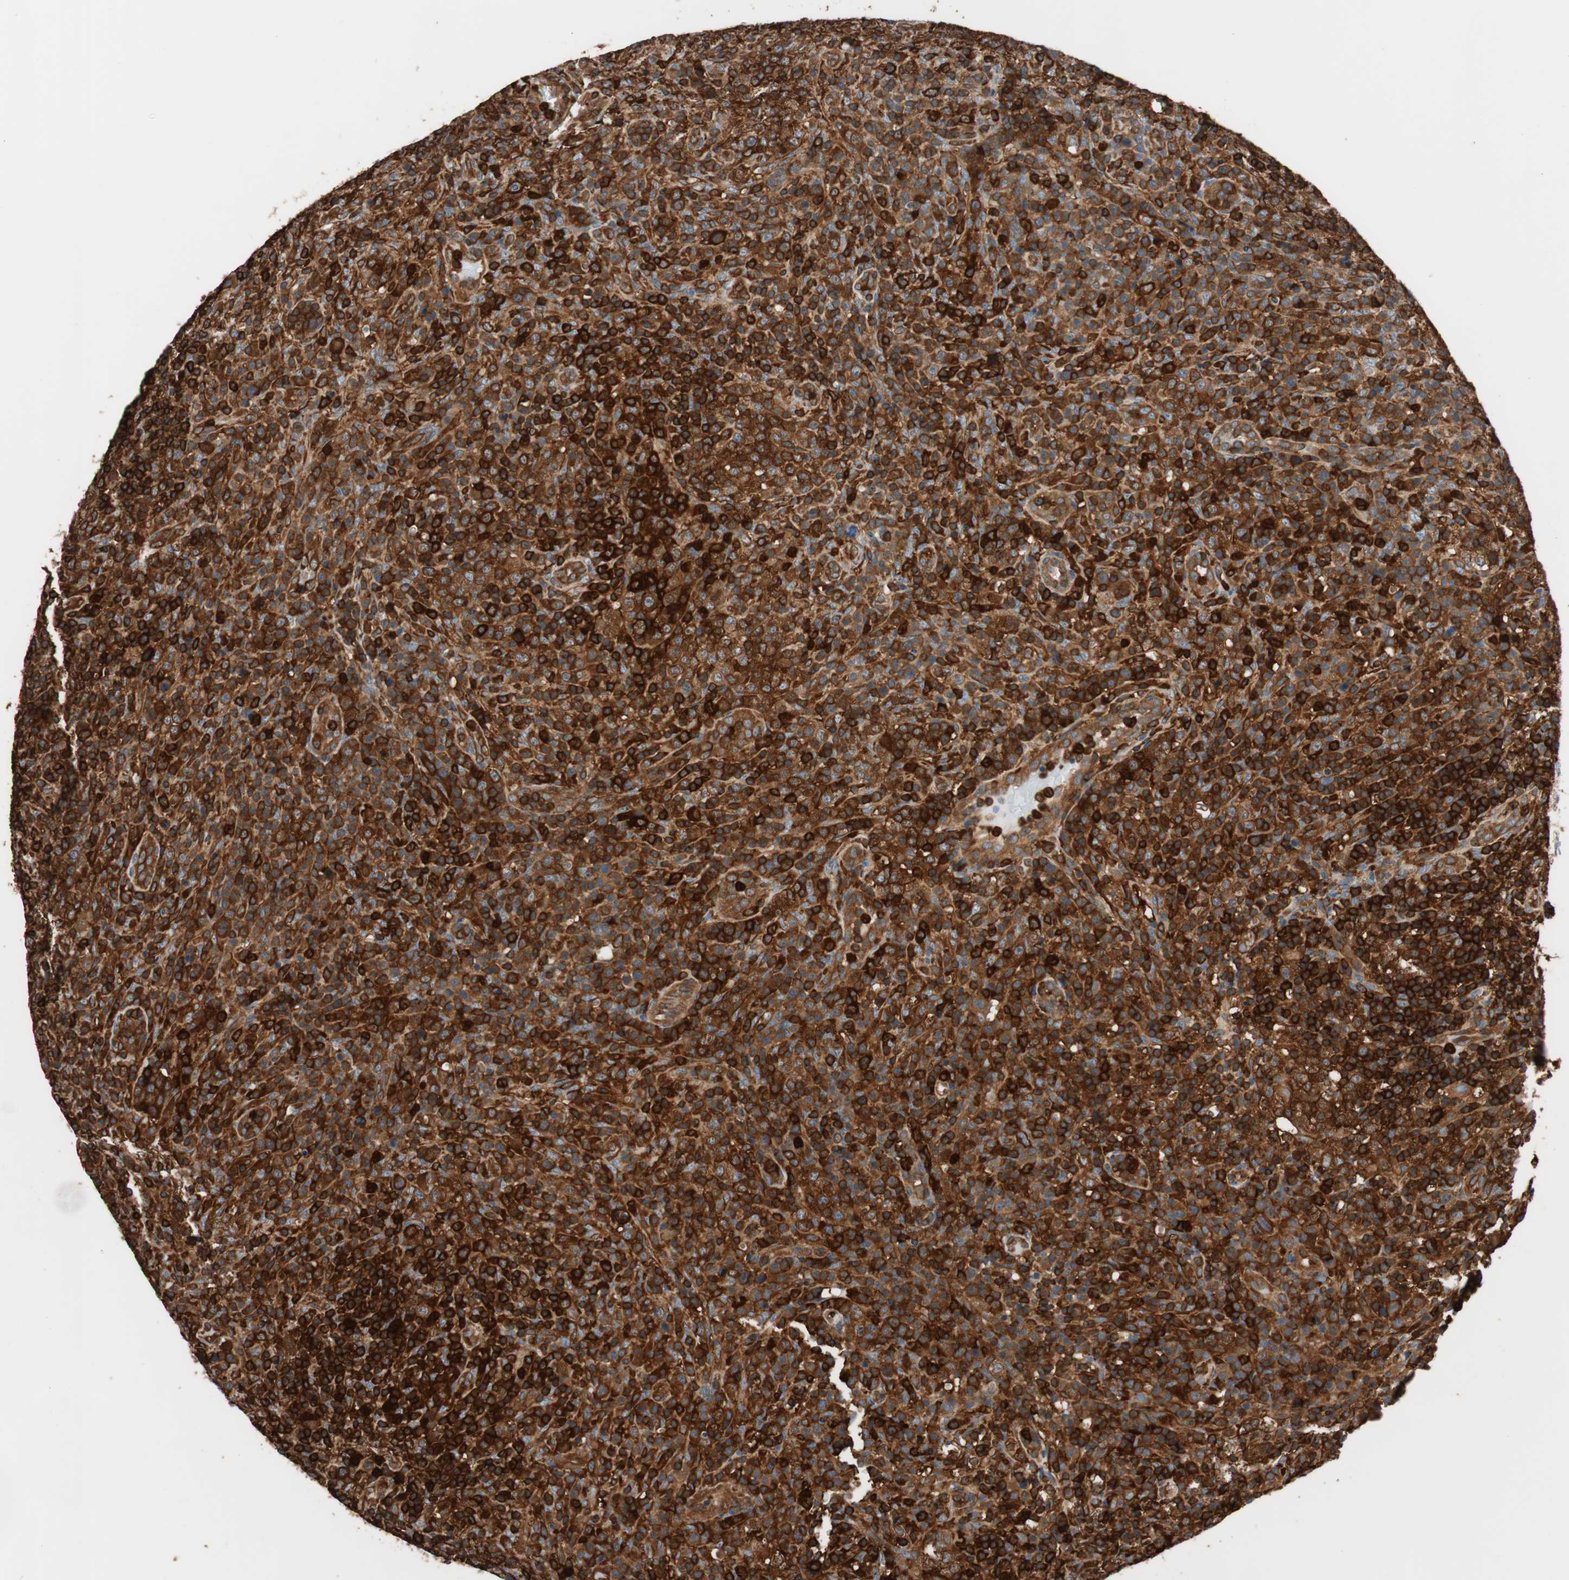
{"staining": {"intensity": "strong", "quantity": ">75%", "location": "cytoplasmic/membranous"}, "tissue": "lymphoma", "cell_type": "Tumor cells", "image_type": "cancer", "snomed": [{"axis": "morphology", "description": "Malignant lymphoma, non-Hodgkin's type, High grade"}, {"axis": "topography", "description": "Lymph node"}], "caption": "Brown immunohistochemical staining in human malignant lymphoma, non-Hodgkin's type (high-grade) exhibits strong cytoplasmic/membranous expression in about >75% of tumor cells.", "gene": "VASP", "patient": {"sex": "female", "age": 76}}